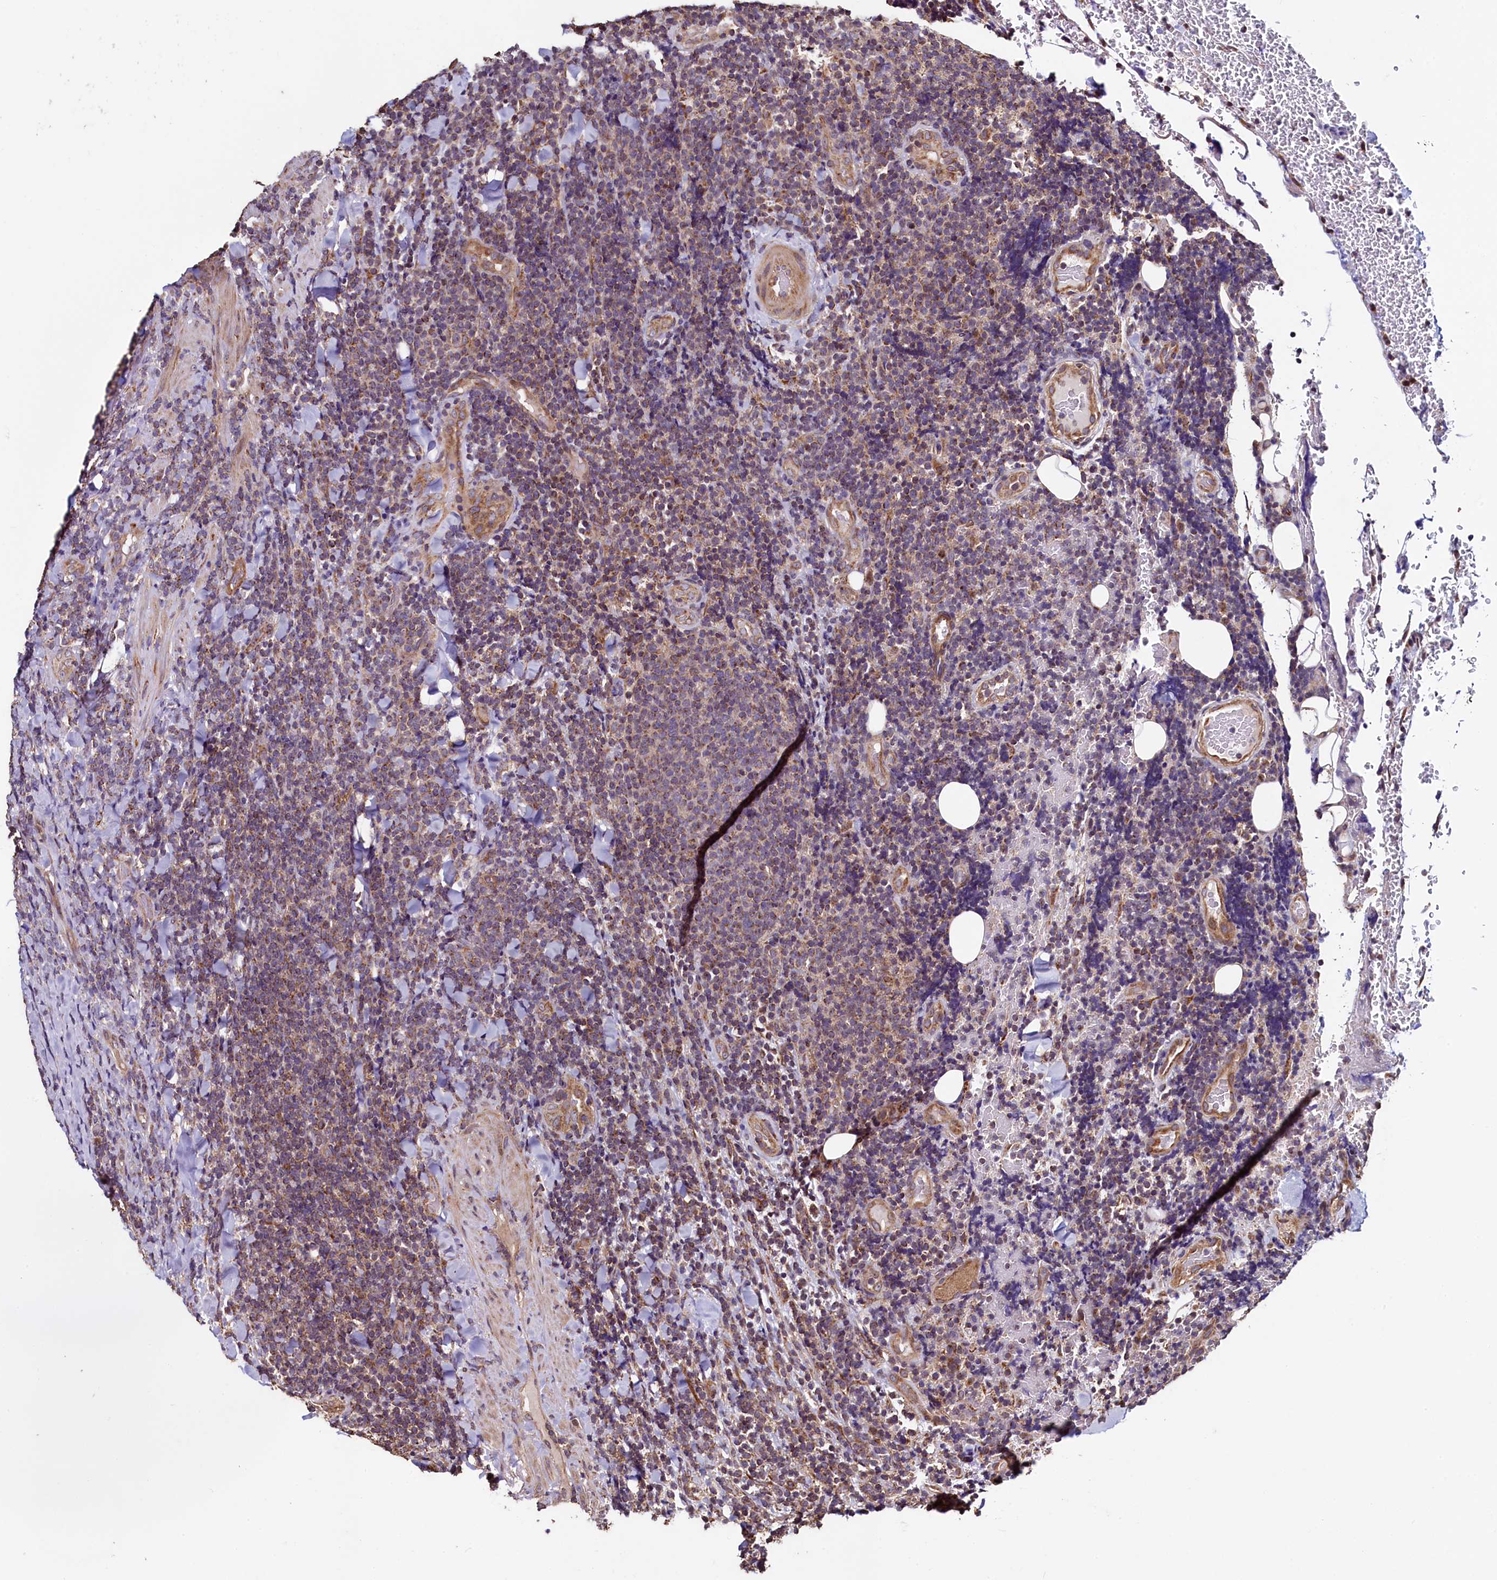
{"staining": {"intensity": "weak", "quantity": "<25%", "location": "cytoplasmic/membranous"}, "tissue": "lymphoma", "cell_type": "Tumor cells", "image_type": "cancer", "snomed": [{"axis": "morphology", "description": "Malignant lymphoma, non-Hodgkin's type, Low grade"}, {"axis": "topography", "description": "Lymph node"}], "caption": "An immunohistochemistry histopathology image of lymphoma is shown. There is no staining in tumor cells of lymphoma.", "gene": "RBFA", "patient": {"sex": "male", "age": 66}}